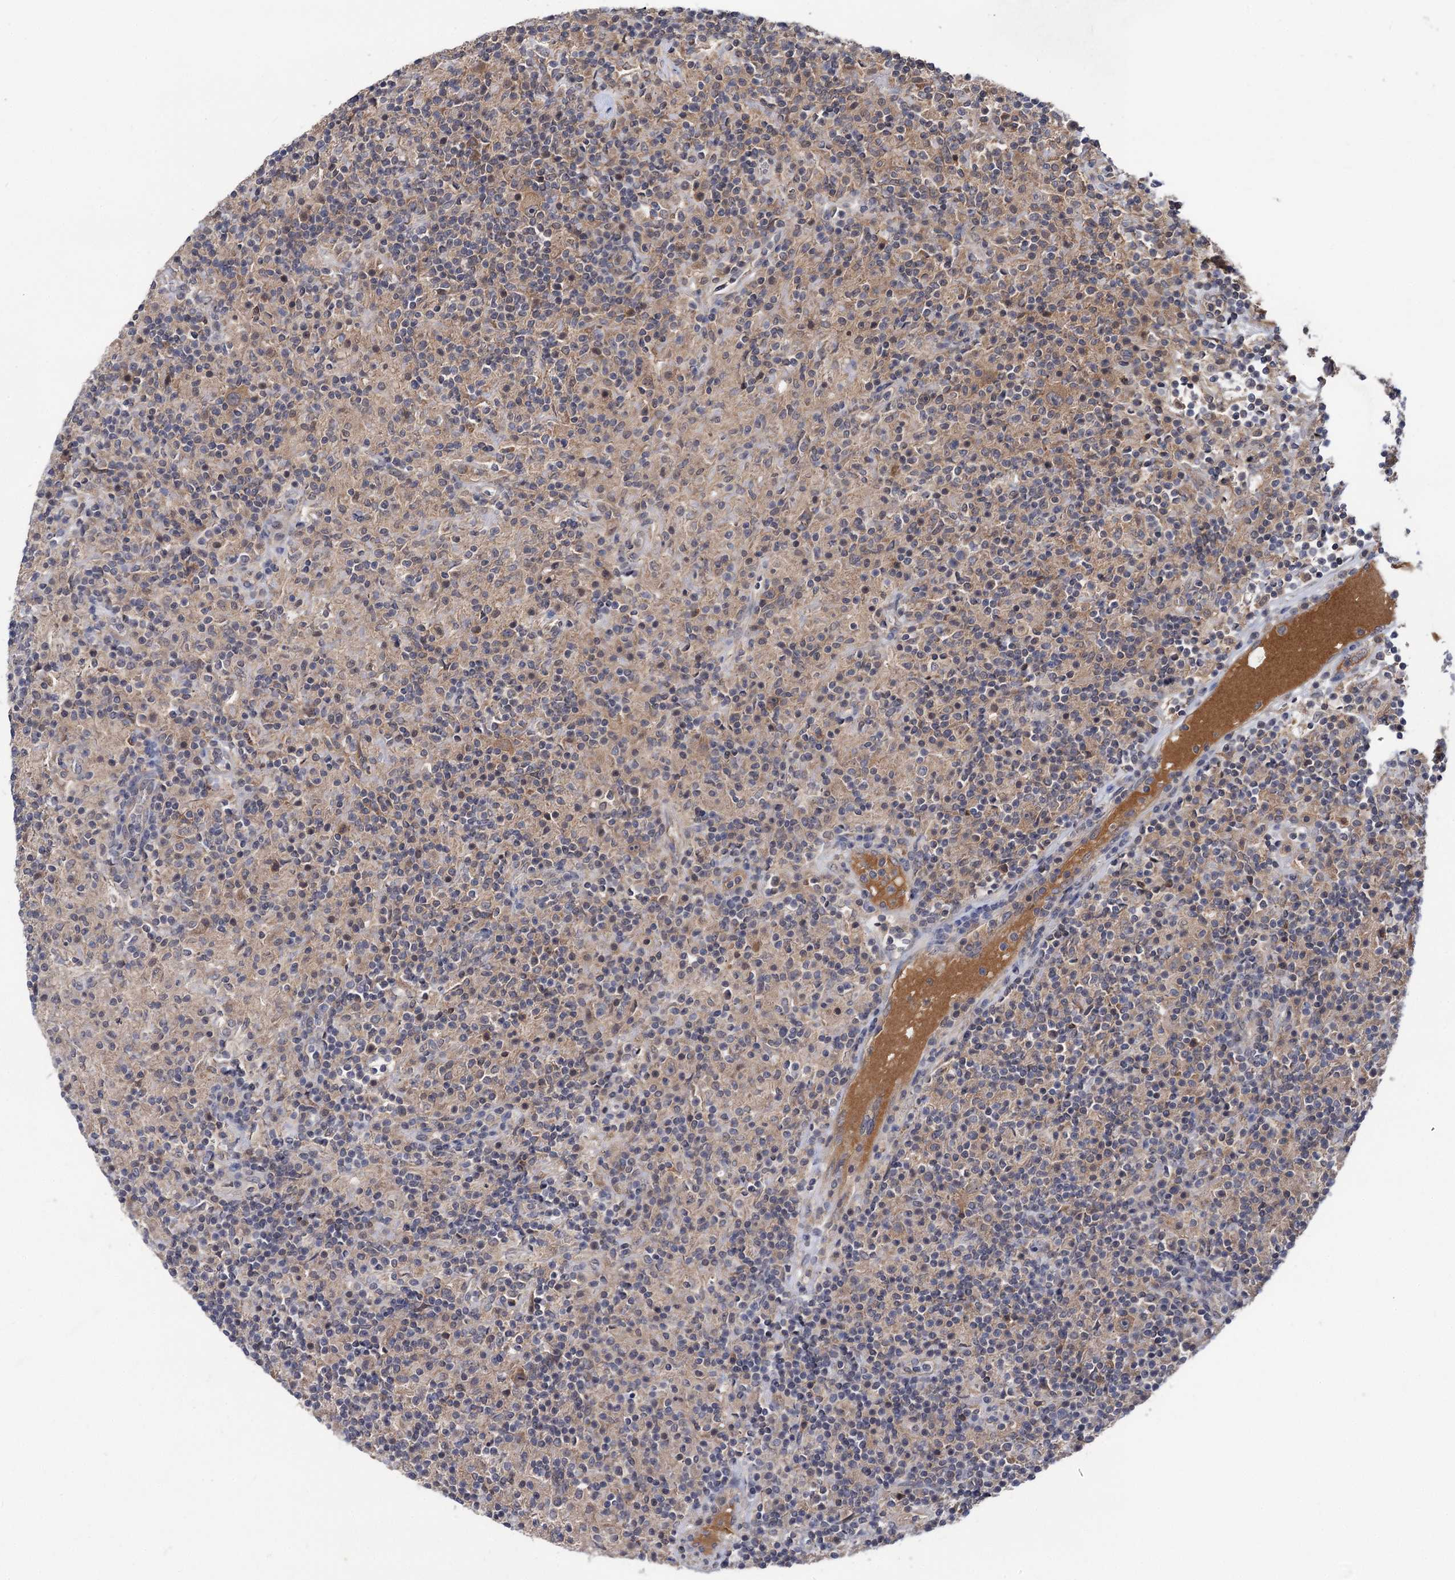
{"staining": {"intensity": "weak", "quantity": "<25%", "location": "cytoplasmic/membranous"}, "tissue": "lymphoma", "cell_type": "Tumor cells", "image_type": "cancer", "snomed": [{"axis": "morphology", "description": "Hodgkin's disease, NOS"}, {"axis": "topography", "description": "Lymph node"}], "caption": "Tumor cells show no significant protein positivity in lymphoma. (DAB (3,3'-diaminobenzidine) IHC, high magnification).", "gene": "TEX9", "patient": {"sex": "male", "age": 70}}